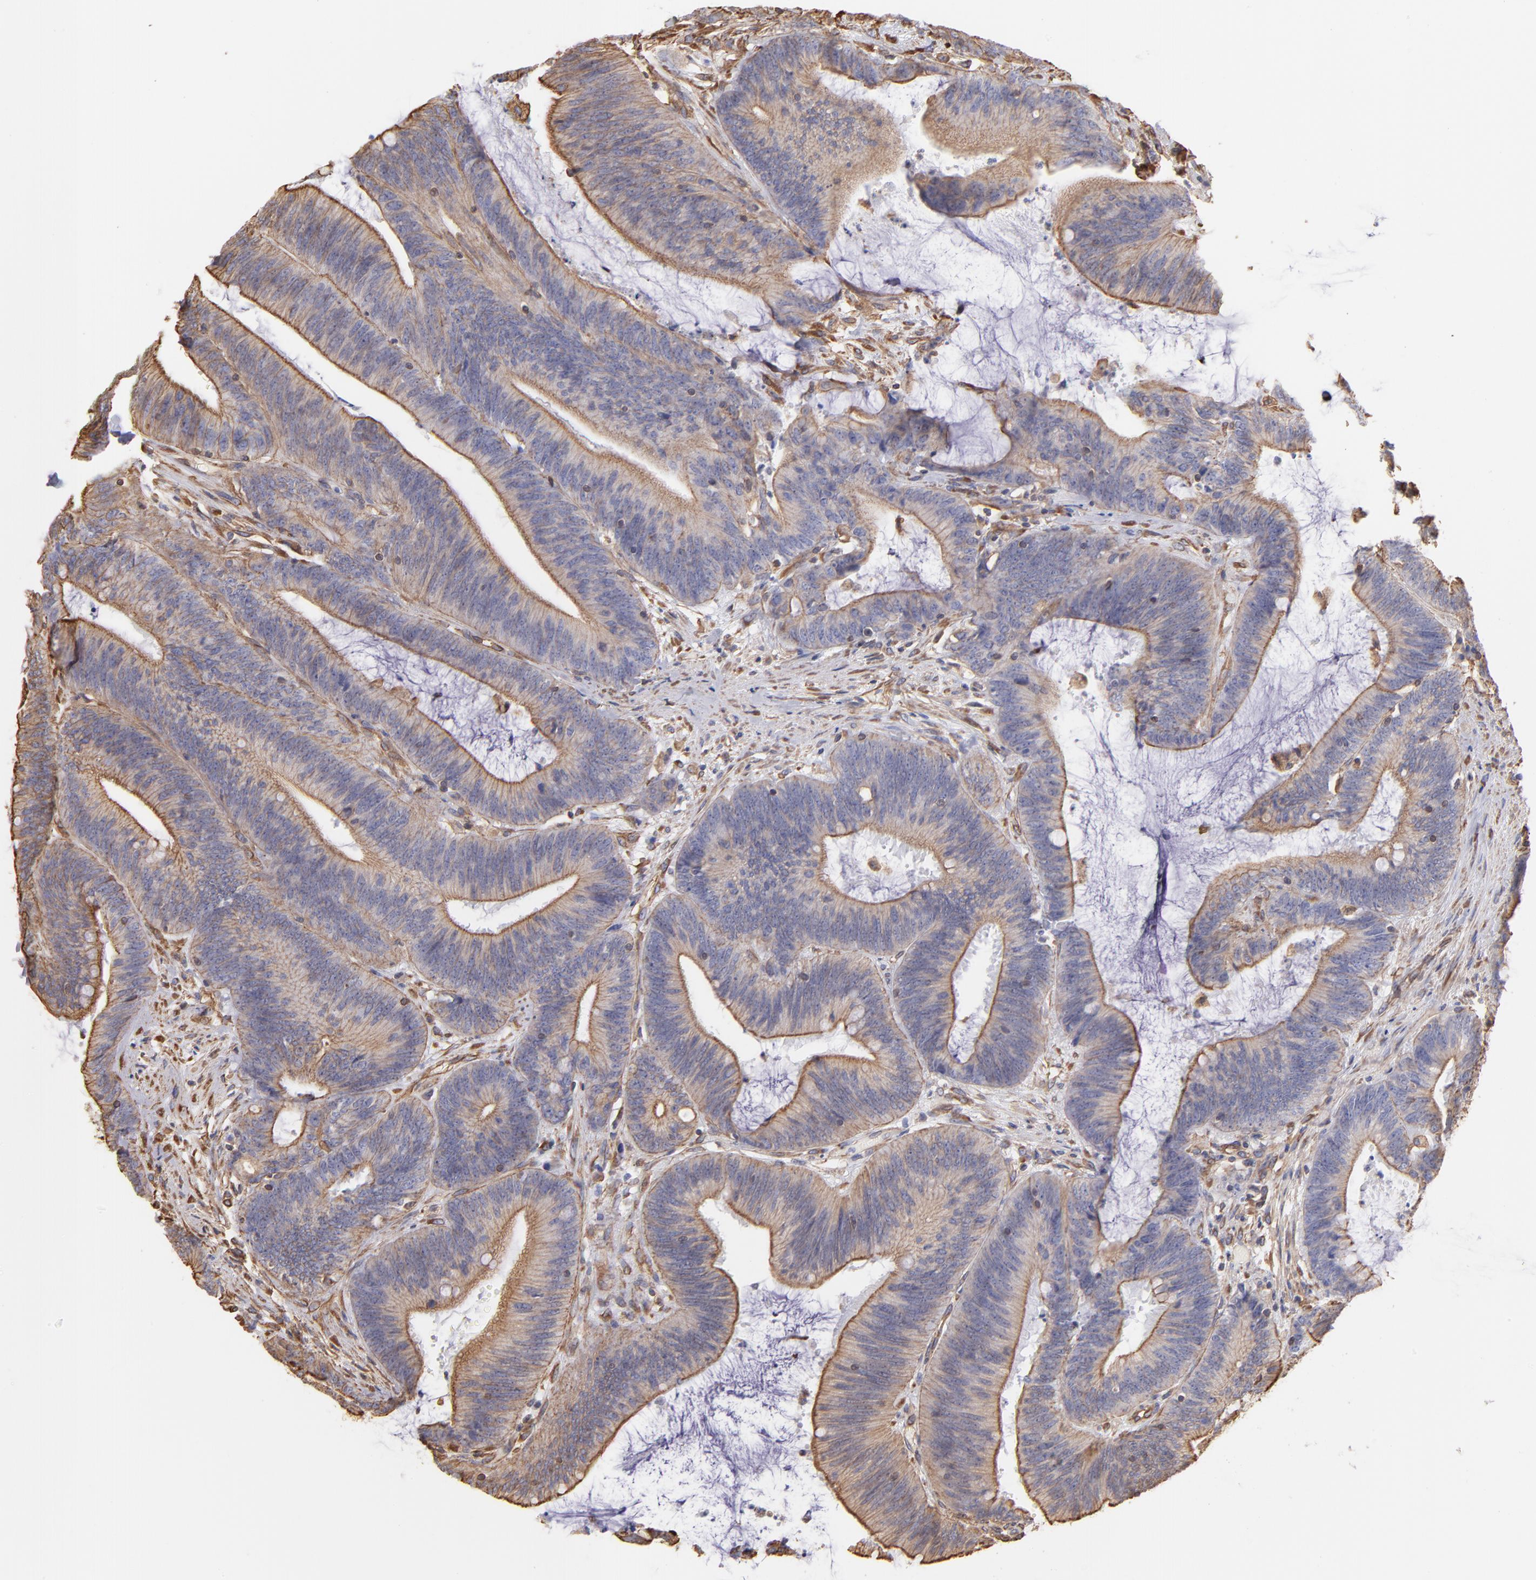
{"staining": {"intensity": "moderate", "quantity": ">75%", "location": "cytoplasmic/membranous"}, "tissue": "colorectal cancer", "cell_type": "Tumor cells", "image_type": "cancer", "snomed": [{"axis": "morphology", "description": "Adenocarcinoma, NOS"}, {"axis": "topography", "description": "Rectum"}], "caption": "Protein analysis of colorectal cancer tissue exhibits moderate cytoplasmic/membranous positivity in approximately >75% of tumor cells.", "gene": "PLEC", "patient": {"sex": "female", "age": 66}}